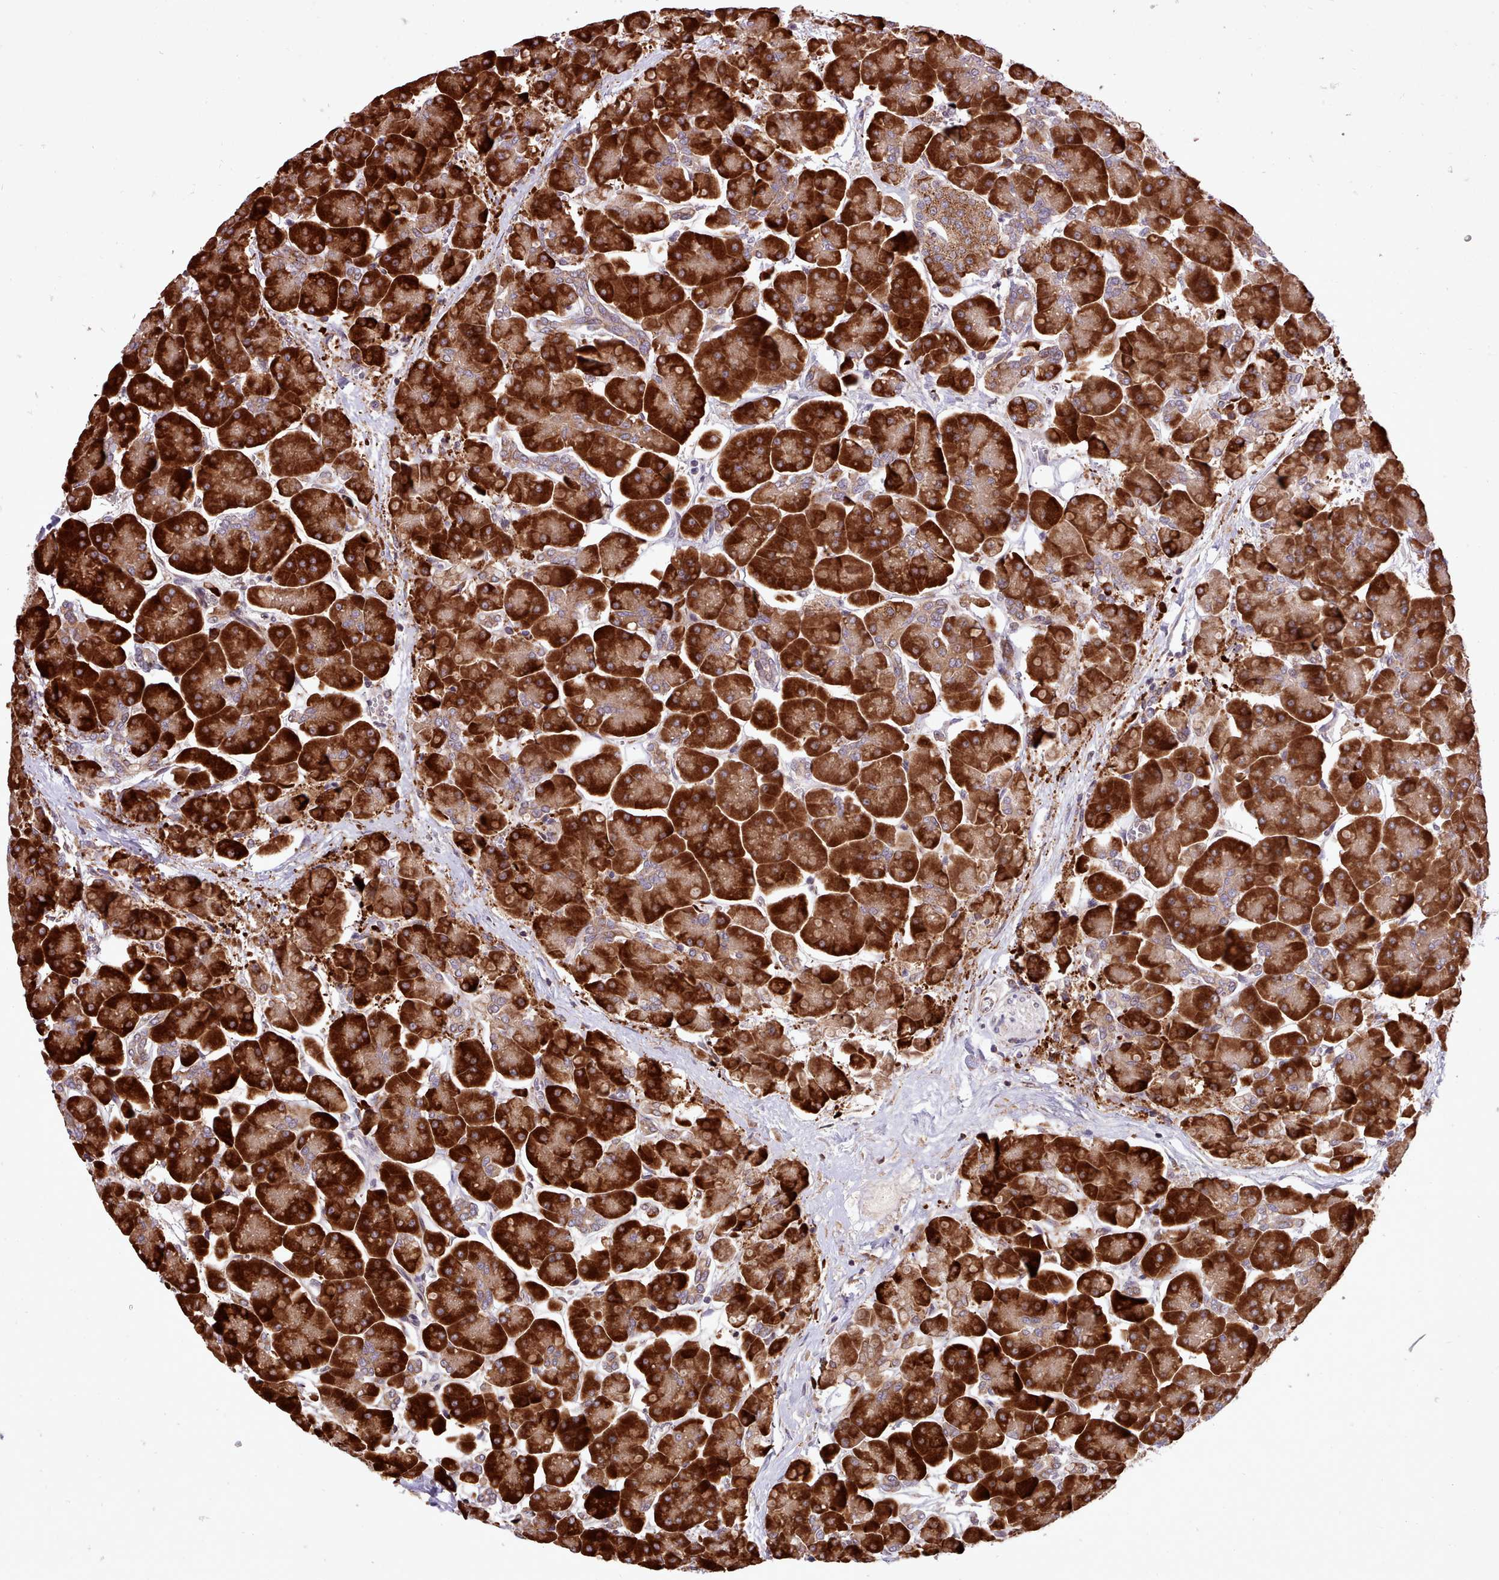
{"staining": {"intensity": "strong", "quantity": ">75%", "location": "cytoplasmic/membranous"}, "tissue": "pancreas", "cell_type": "Exocrine glandular cells", "image_type": "normal", "snomed": [{"axis": "morphology", "description": "Normal tissue, NOS"}, {"axis": "topography", "description": "Pancreas"}], "caption": "An image of human pancreas stained for a protein displays strong cytoplasmic/membranous brown staining in exocrine glandular cells. (DAB IHC with brightfield microscopy, high magnification).", "gene": "TTLL3", "patient": {"sex": "male", "age": 66}}